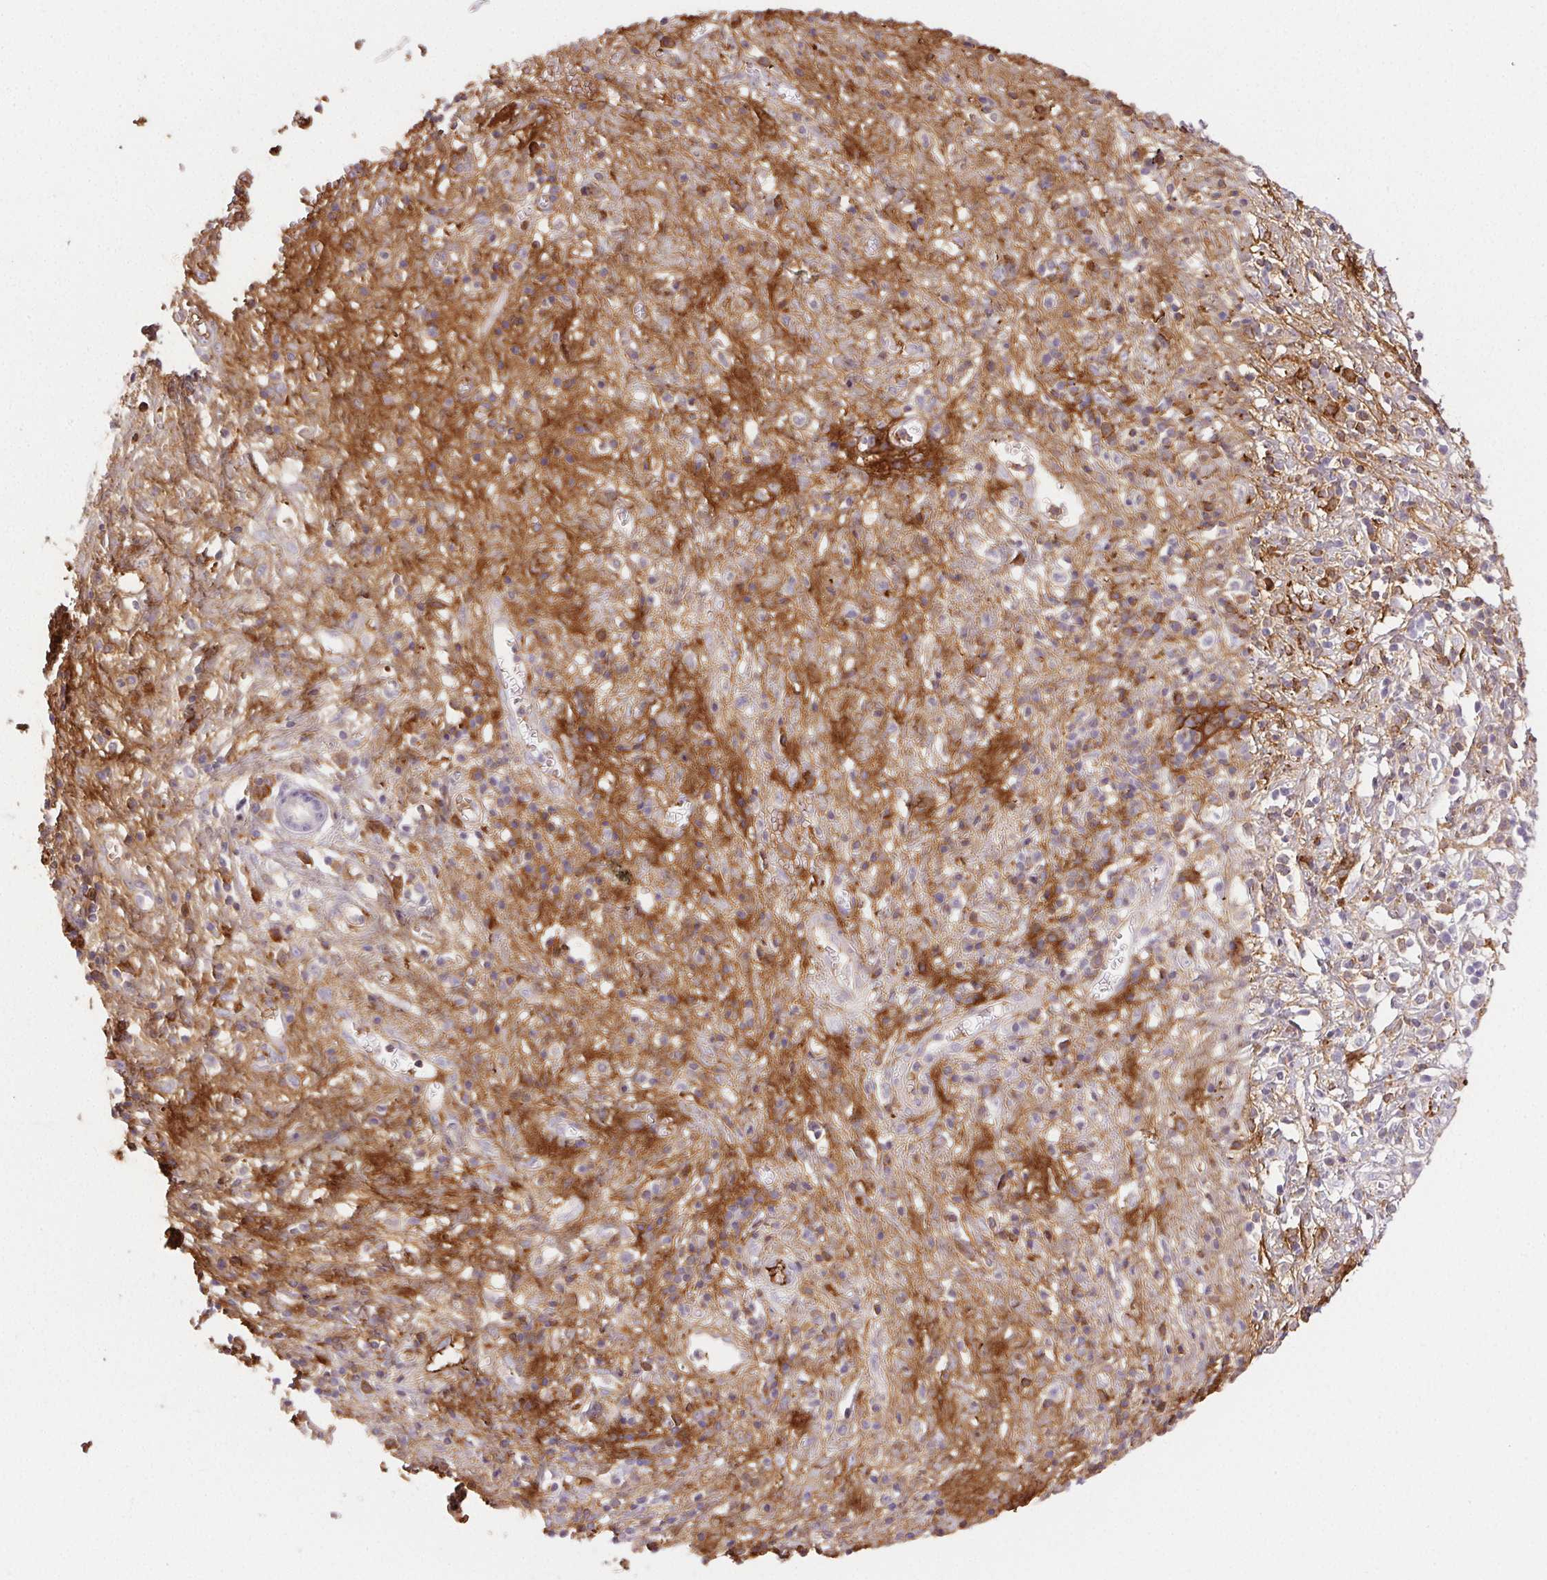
{"staining": {"intensity": "moderate", "quantity": ">75%", "location": "cytoplasmic/membranous"}, "tissue": "pancreatic cancer", "cell_type": "Tumor cells", "image_type": "cancer", "snomed": [{"axis": "morphology", "description": "Adenocarcinoma, NOS"}, {"axis": "topography", "description": "Pancreas"}], "caption": "There is medium levels of moderate cytoplasmic/membranous expression in tumor cells of pancreatic adenocarcinoma, as demonstrated by immunohistochemical staining (brown color).", "gene": "FGA", "patient": {"sex": "female", "age": 73}}